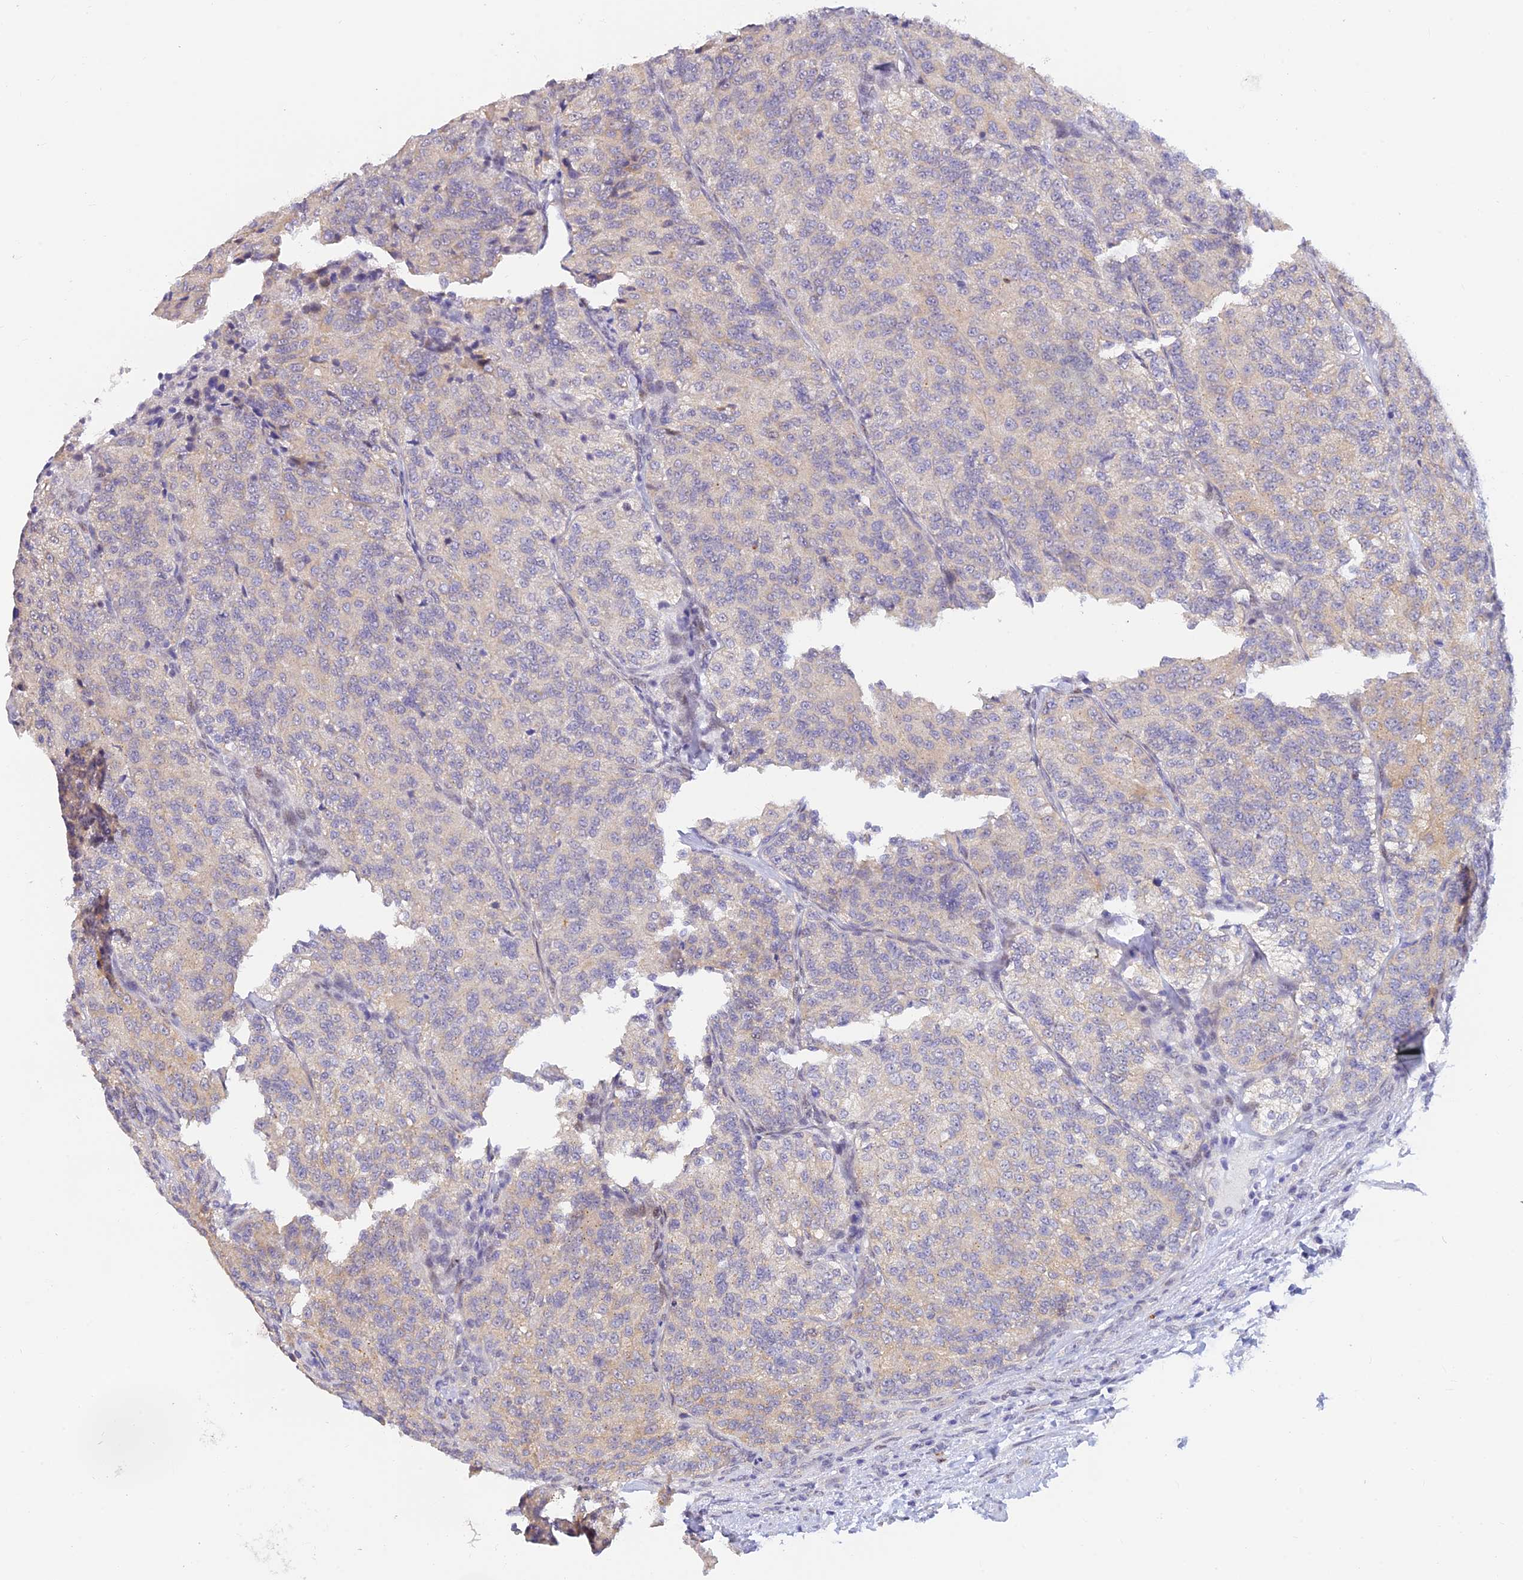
{"staining": {"intensity": "negative", "quantity": "none", "location": "none"}, "tissue": "renal cancer", "cell_type": "Tumor cells", "image_type": "cancer", "snomed": [{"axis": "morphology", "description": "Adenocarcinoma, NOS"}, {"axis": "topography", "description": "Kidney"}], "caption": "Renal cancer was stained to show a protein in brown. There is no significant positivity in tumor cells.", "gene": "INKA1", "patient": {"sex": "female", "age": 63}}